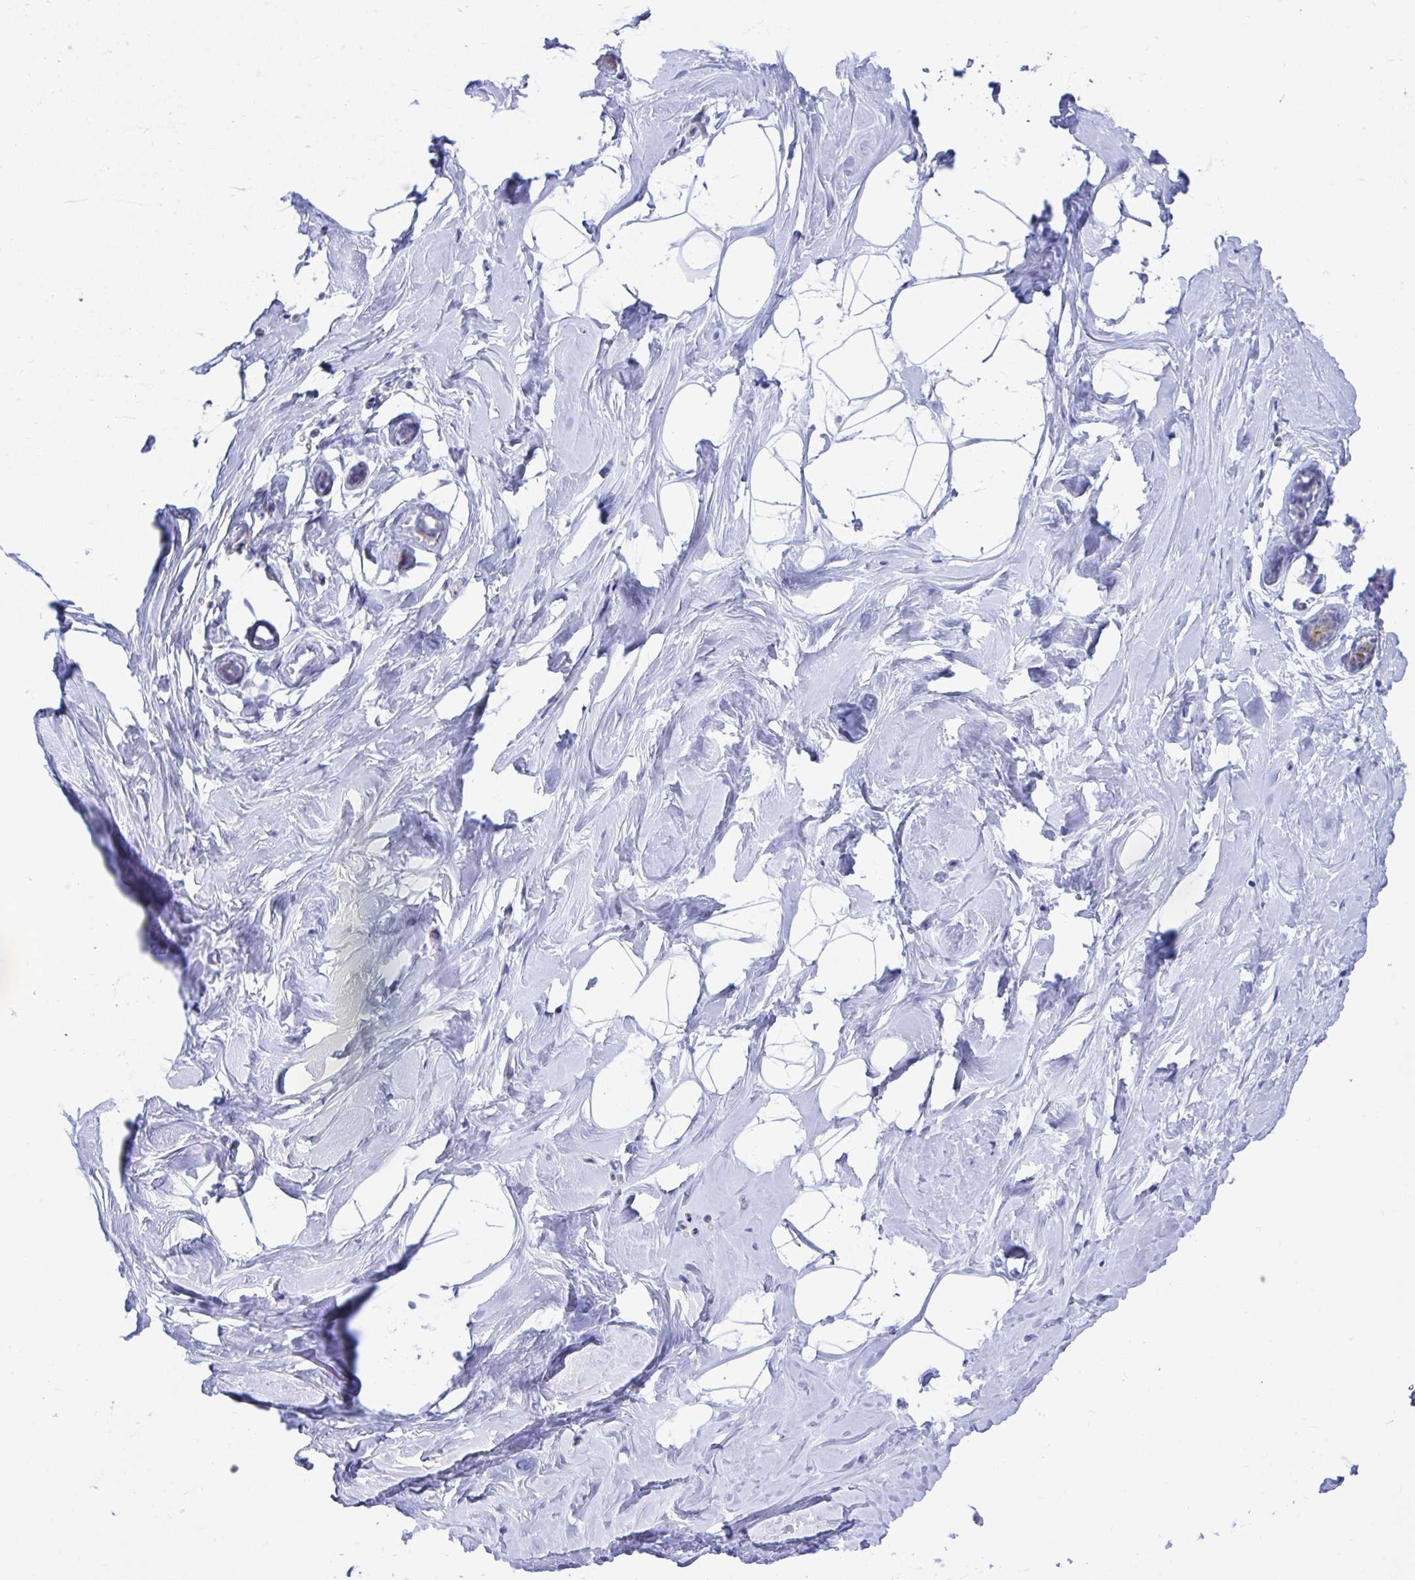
{"staining": {"intensity": "negative", "quantity": "none", "location": "none"}, "tissue": "breast", "cell_type": "Adipocytes", "image_type": "normal", "snomed": [{"axis": "morphology", "description": "Normal tissue, NOS"}, {"axis": "topography", "description": "Breast"}], "caption": "IHC micrograph of normal breast: human breast stained with DAB reveals no significant protein expression in adipocytes. (Stains: DAB immunohistochemistry with hematoxylin counter stain, Microscopy: brightfield microscopy at high magnification).", "gene": "CENPQ", "patient": {"sex": "female", "age": 32}}